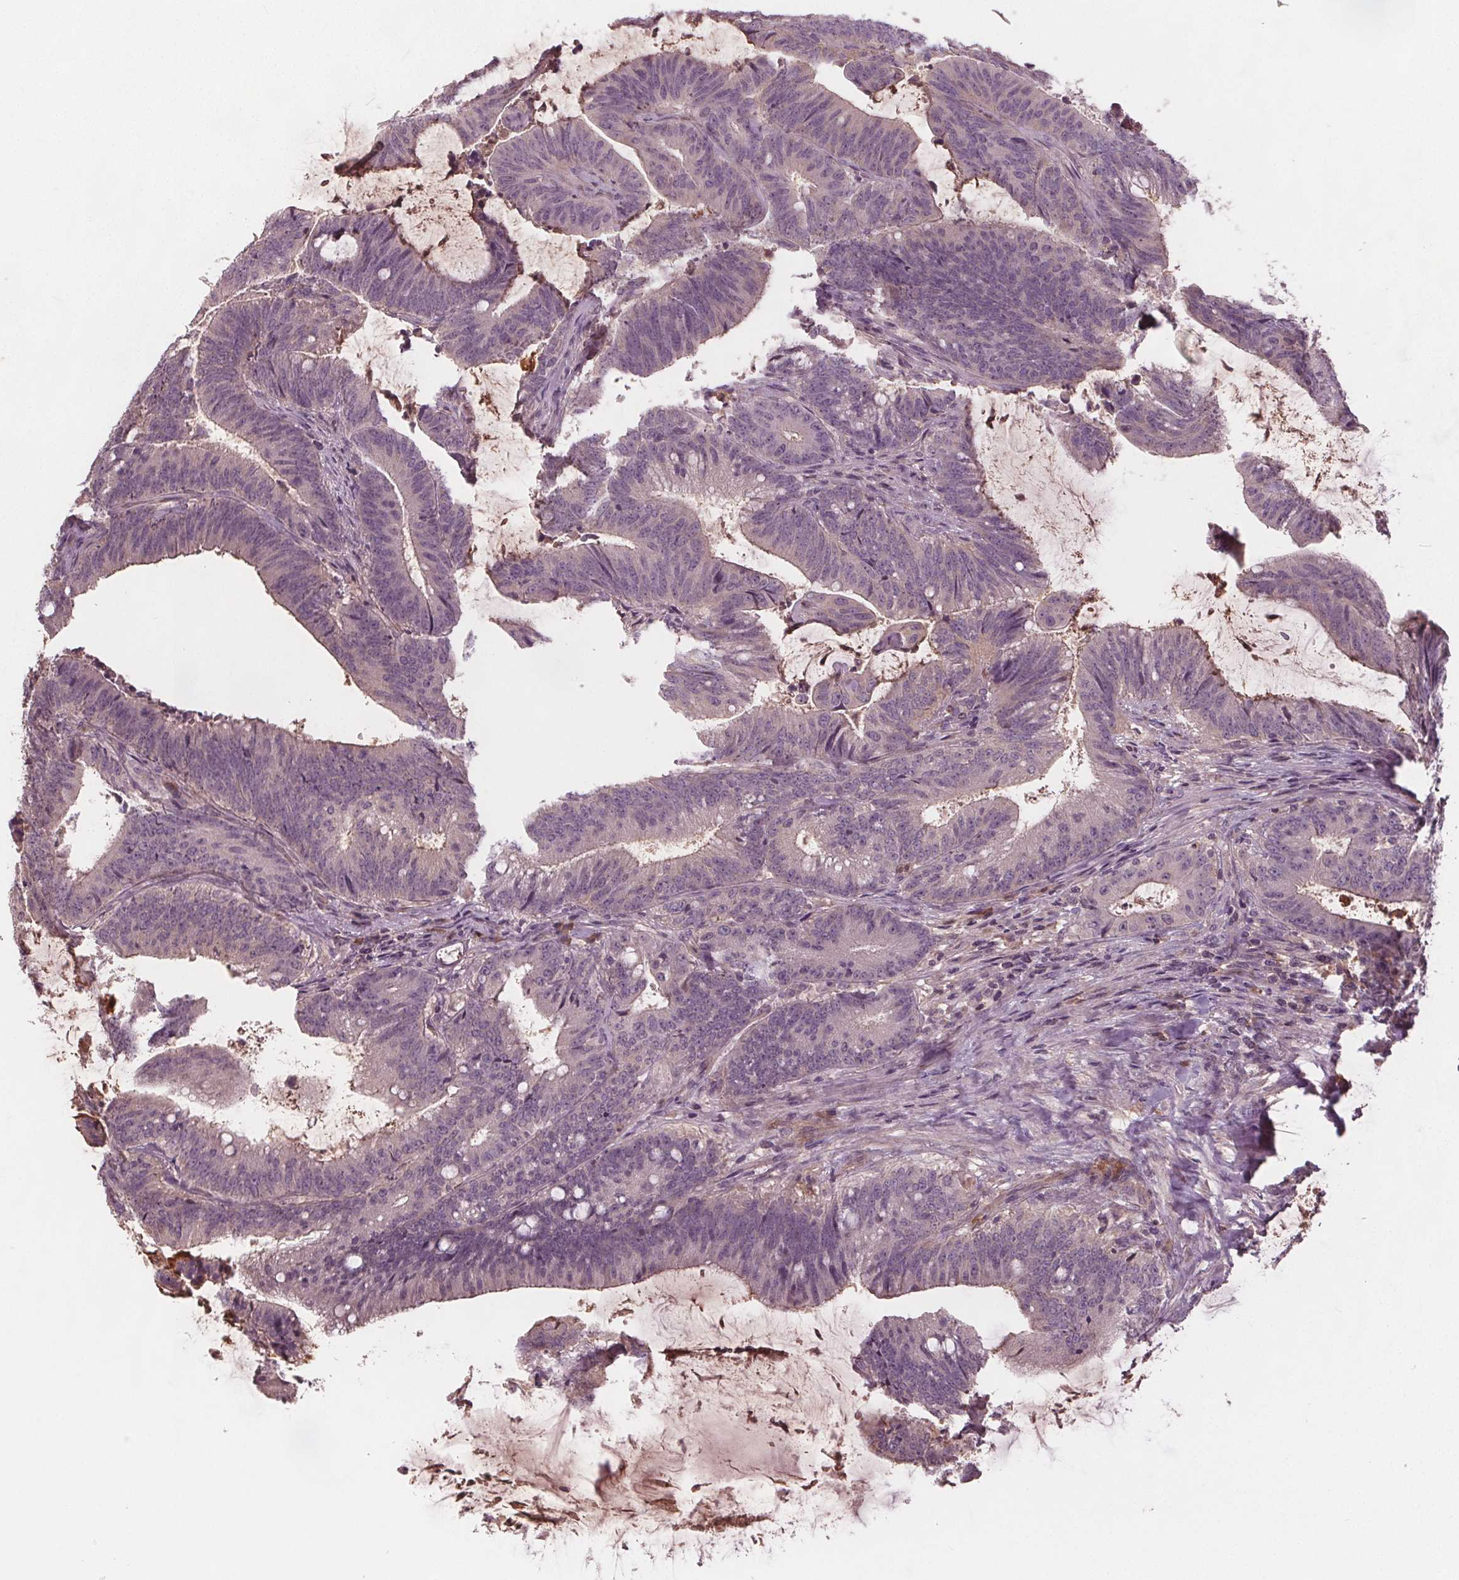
{"staining": {"intensity": "negative", "quantity": "none", "location": "none"}, "tissue": "colorectal cancer", "cell_type": "Tumor cells", "image_type": "cancer", "snomed": [{"axis": "morphology", "description": "Adenocarcinoma, NOS"}, {"axis": "topography", "description": "Colon"}], "caption": "Immunohistochemistry (IHC) of human colorectal adenocarcinoma exhibits no positivity in tumor cells.", "gene": "PDGFD", "patient": {"sex": "female", "age": 43}}